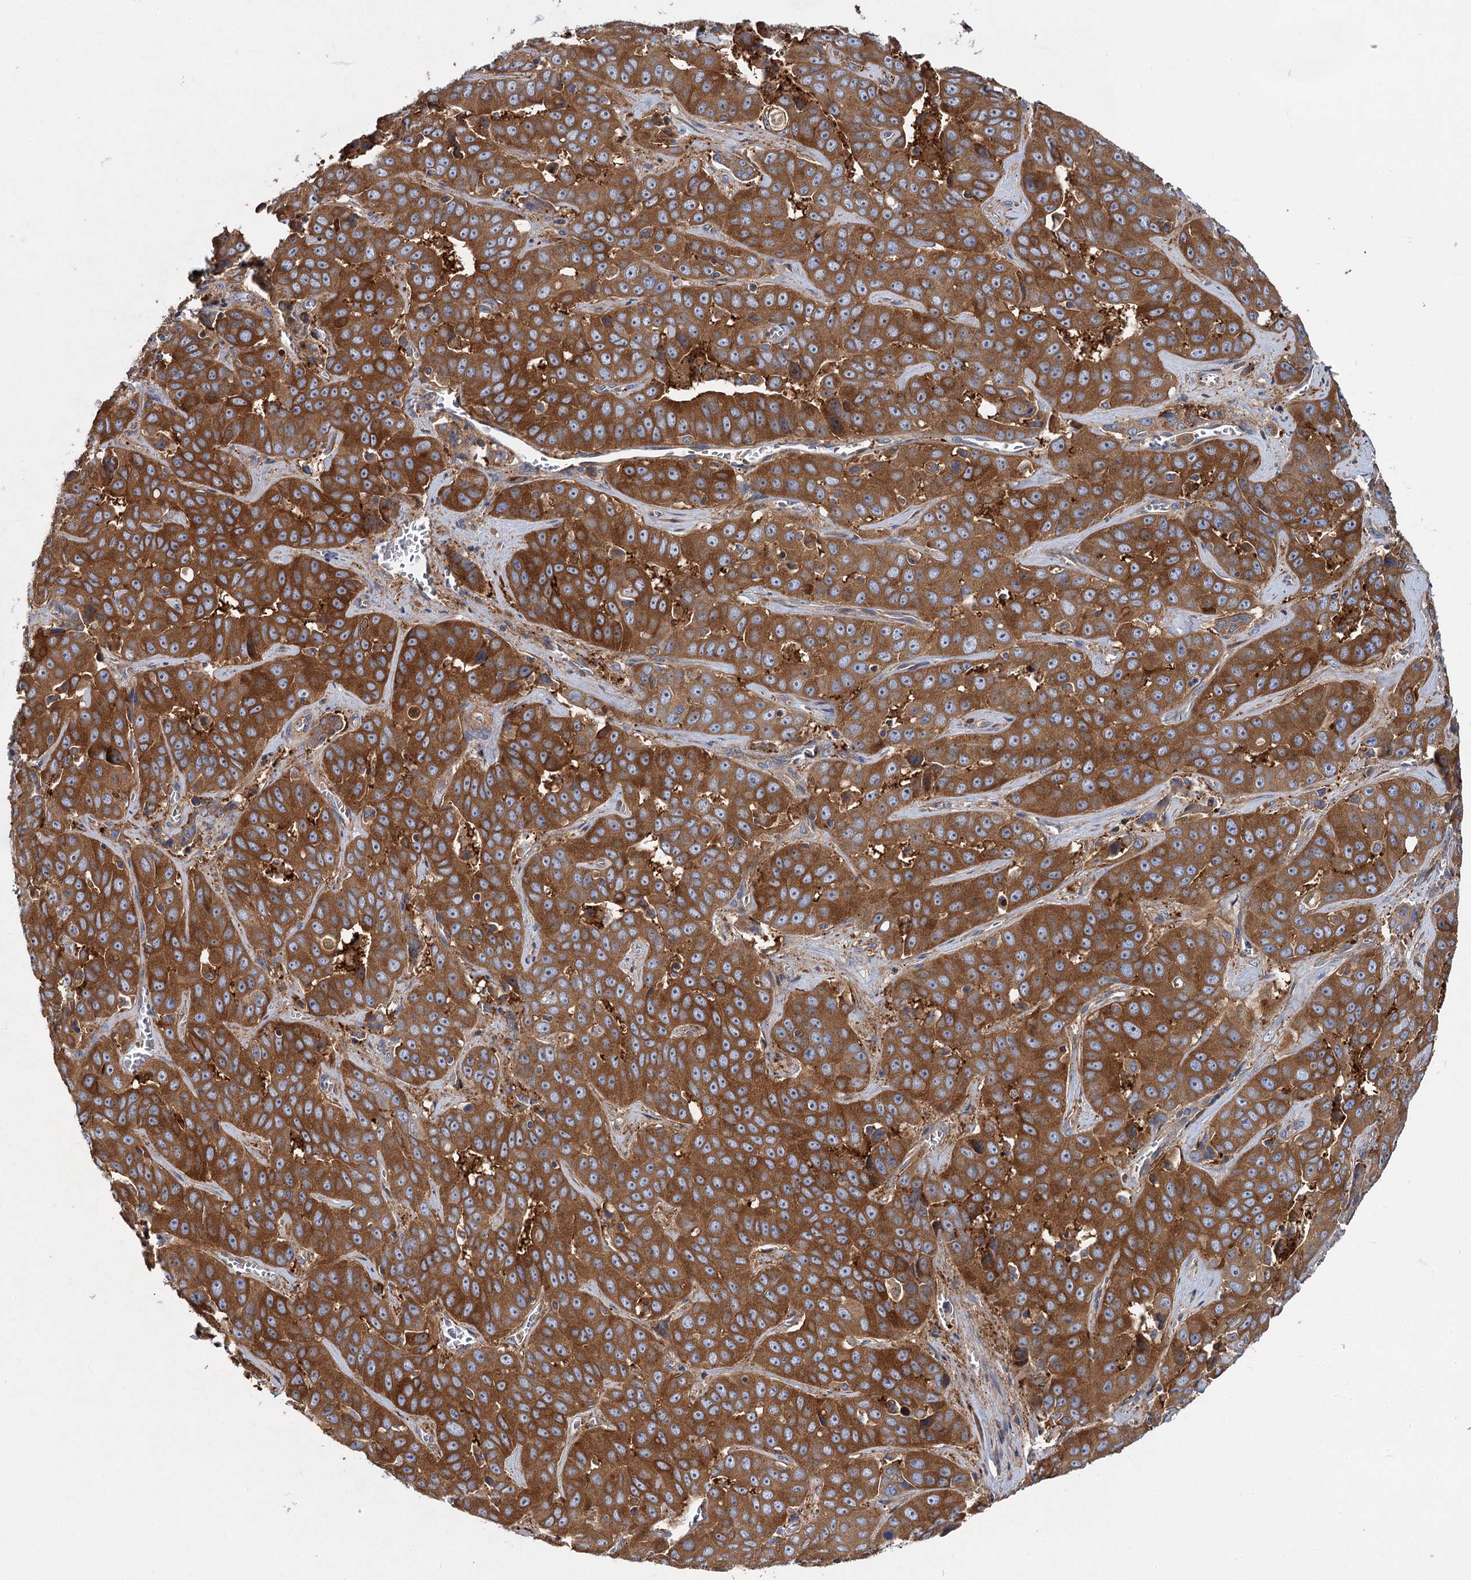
{"staining": {"intensity": "strong", "quantity": ">75%", "location": "cytoplasmic/membranous"}, "tissue": "liver cancer", "cell_type": "Tumor cells", "image_type": "cancer", "snomed": [{"axis": "morphology", "description": "Cholangiocarcinoma"}, {"axis": "topography", "description": "Liver"}], "caption": "The image displays immunohistochemical staining of liver cholangiocarcinoma. There is strong cytoplasmic/membranous staining is present in approximately >75% of tumor cells.", "gene": "ALKBH7", "patient": {"sex": "female", "age": 52}}